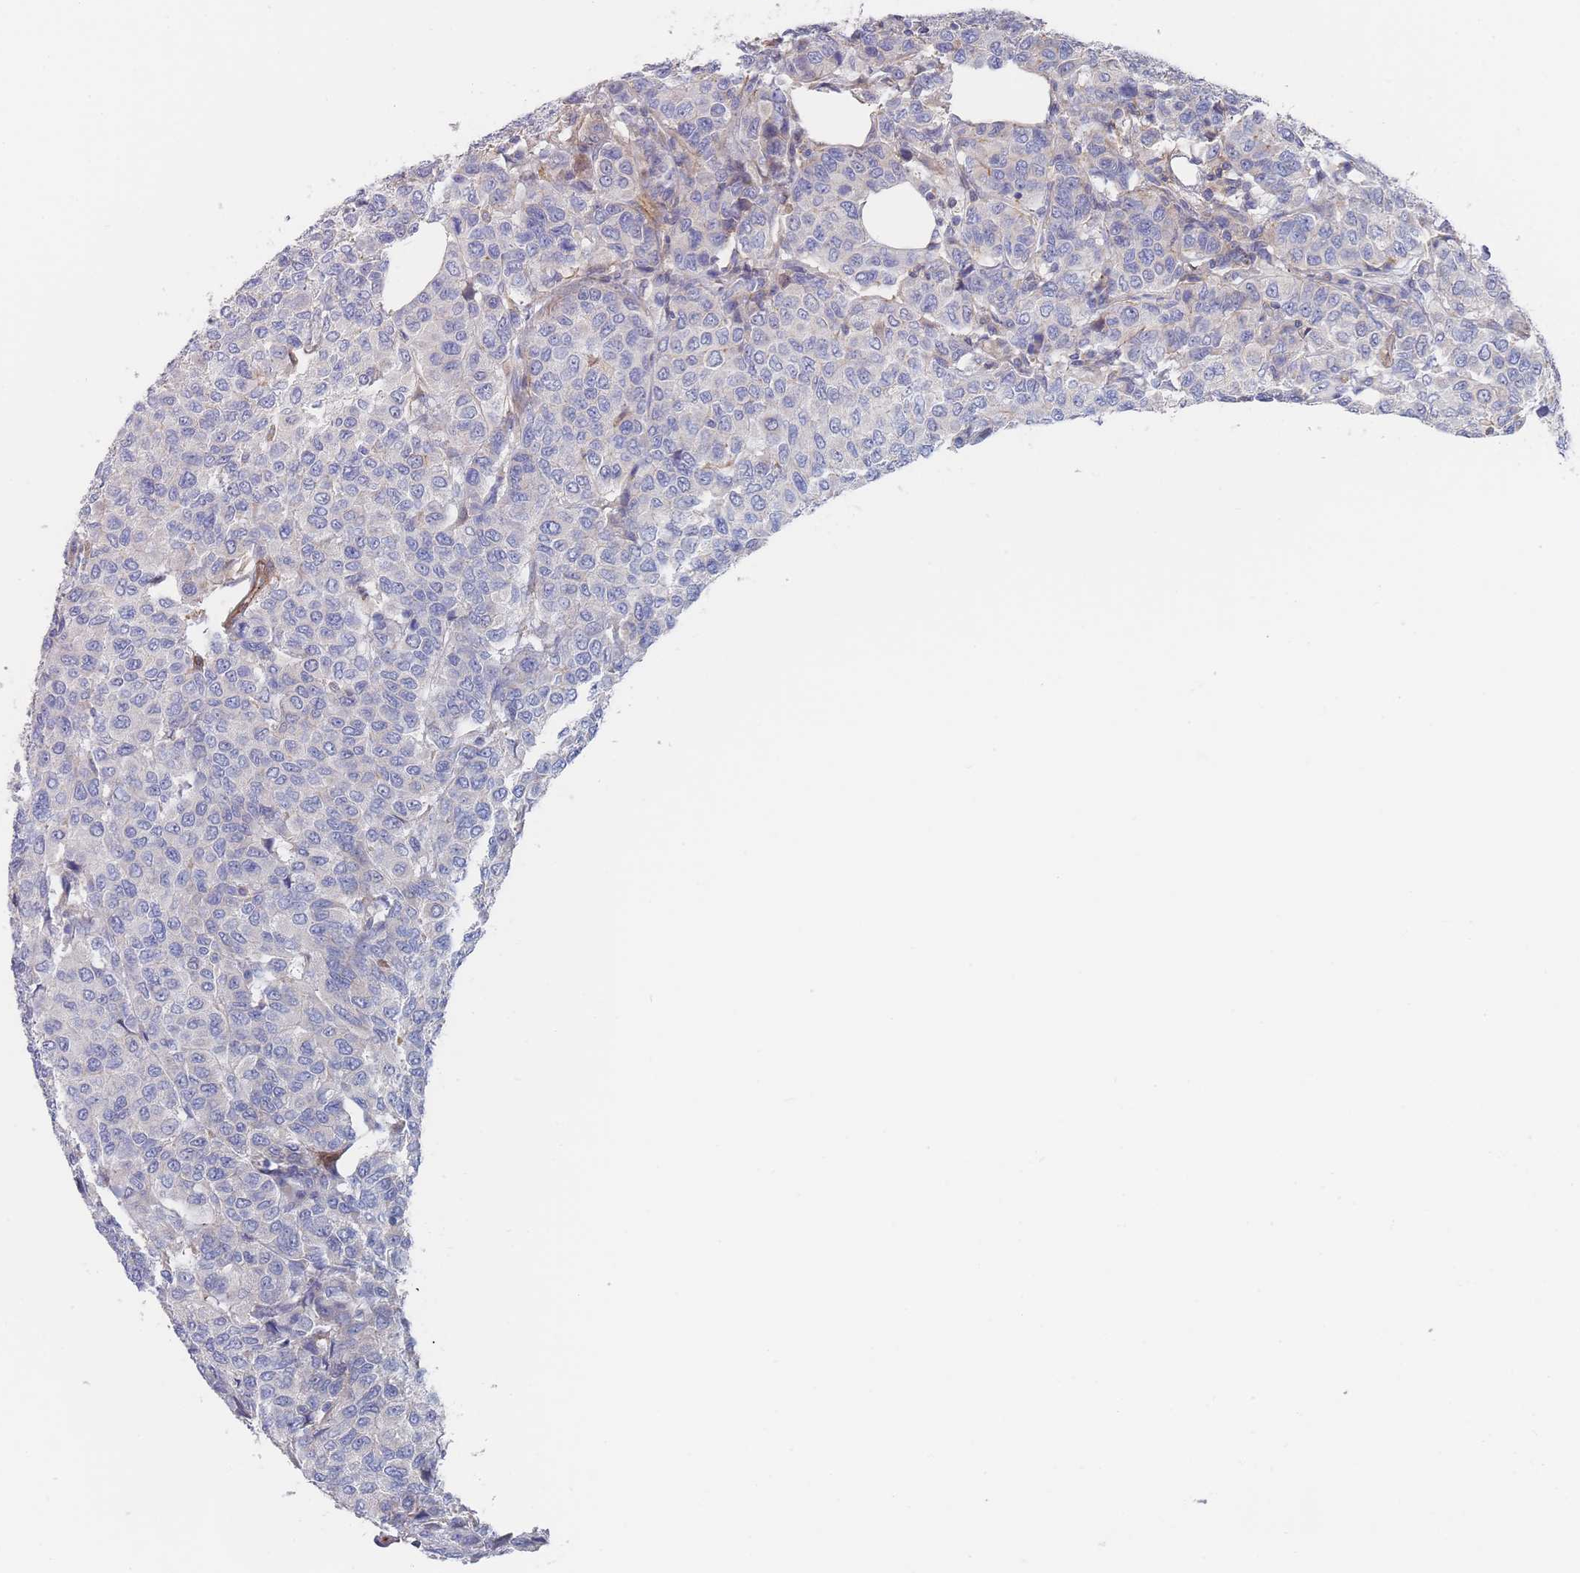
{"staining": {"intensity": "negative", "quantity": "none", "location": "none"}, "tissue": "breast cancer", "cell_type": "Tumor cells", "image_type": "cancer", "snomed": [{"axis": "morphology", "description": "Duct carcinoma"}, {"axis": "topography", "description": "Breast"}], "caption": "DAB (3,3'-diaminobenzidine) immunohistochemical staining of human breast cancer (invasive ductal carcinoma) demonstrates no significant positivity in tumor cells. (Immunohistochemistry, brightfield microscopy, high magnification).", "gene": "G6PC1", "patient": {"sex": "female", "age": 55}}